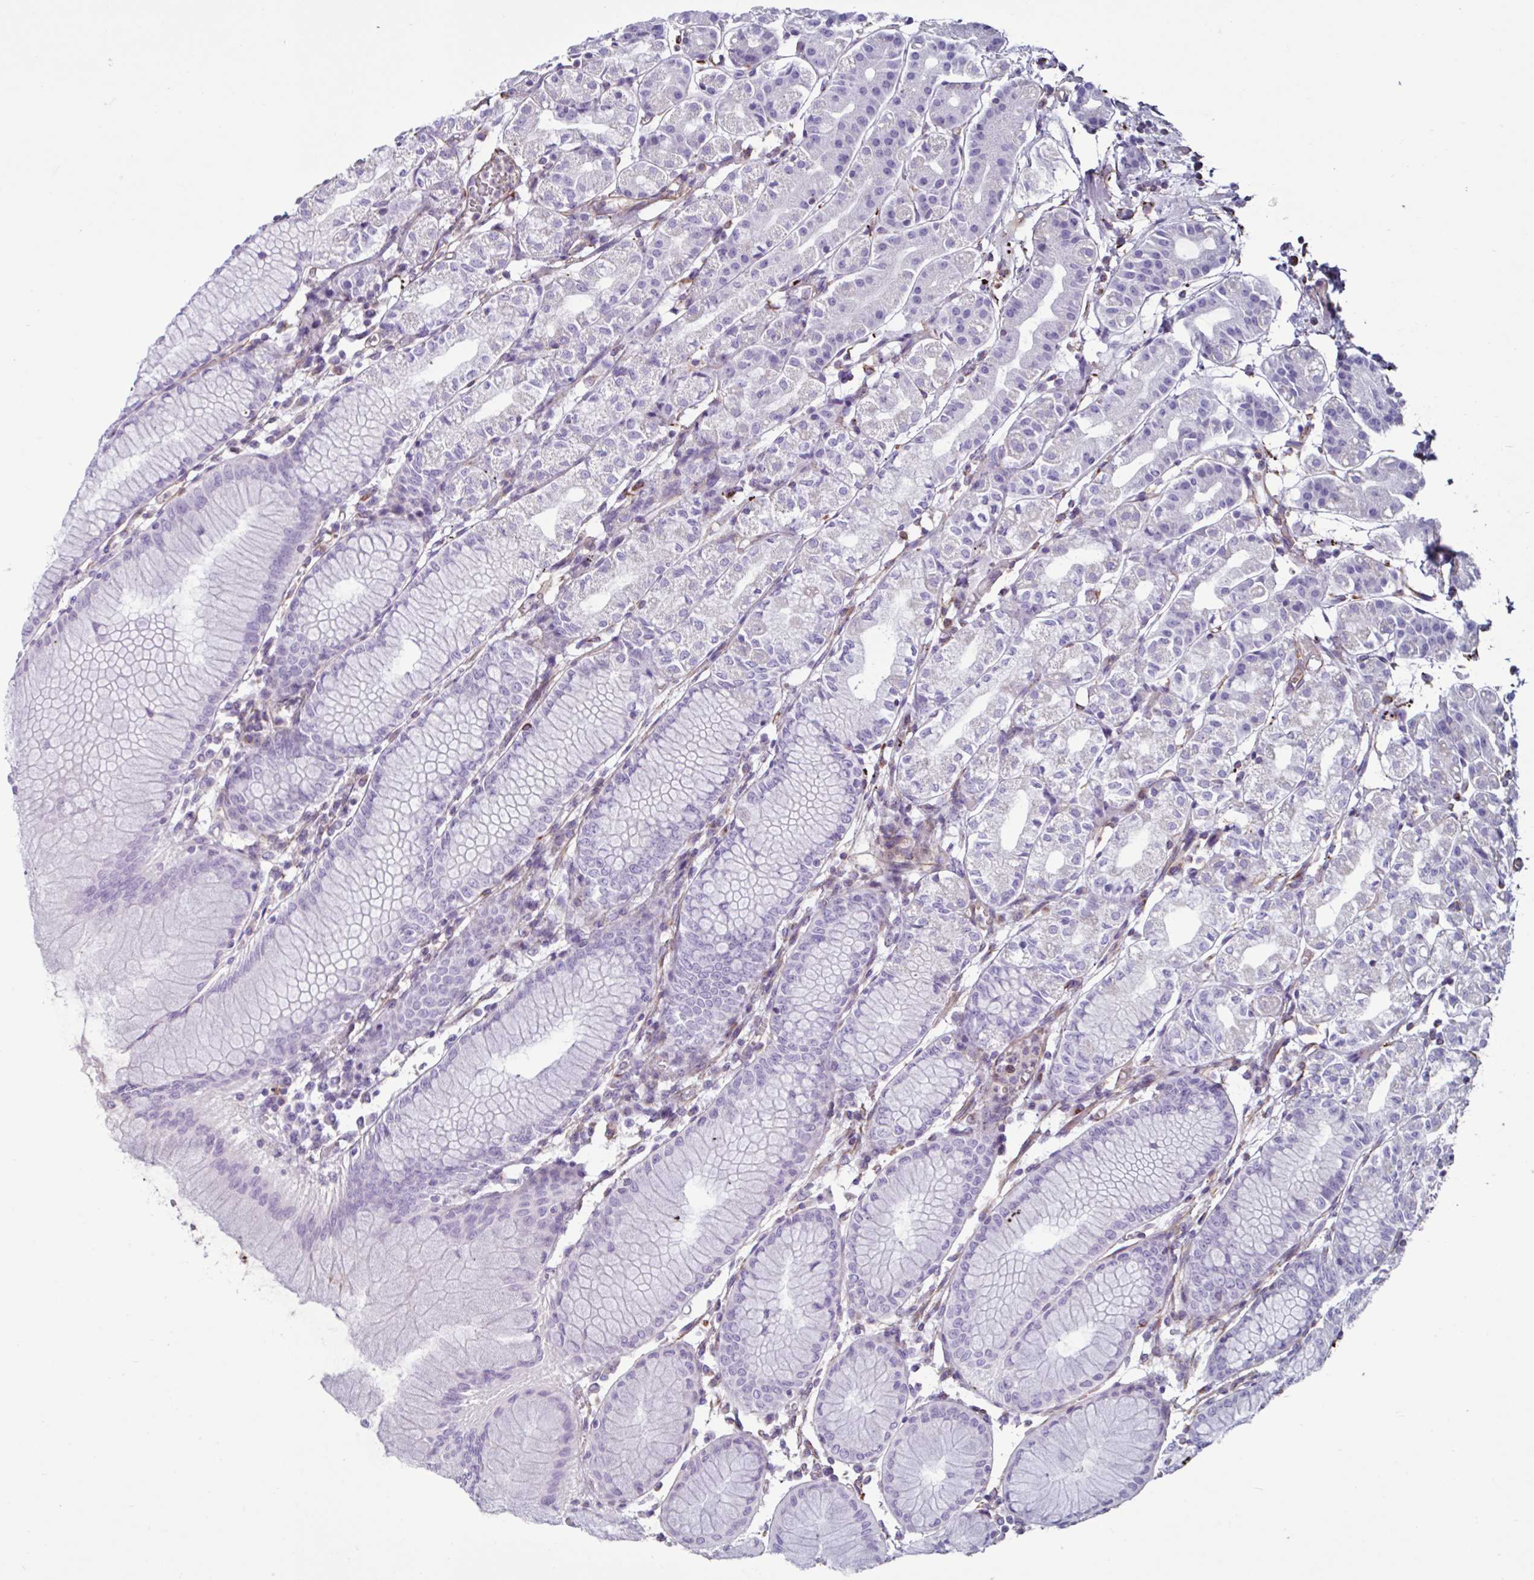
{"staining": {"intensity": "moderate", "quantity": "<25%", "location": "cytoplasmic/membranous"}, "tissue": "stomach", "cell_type": "Glandular cells", "image_type": "normal", "snomed": [{"axis": "morphology", "description": "Normal tissue, NOS"}, {"axis": "topography", "description": "Stomach"}], "caption": "A brown stain shows moderate cytoplasmic/membranous expression of a protein in glandular cells of benign human stomach. (DAB IHC, brown staining for protein, blue staining for nuclei).", "gene": "TMEM86B", "patient": {"sex": "female", "age": 57}}